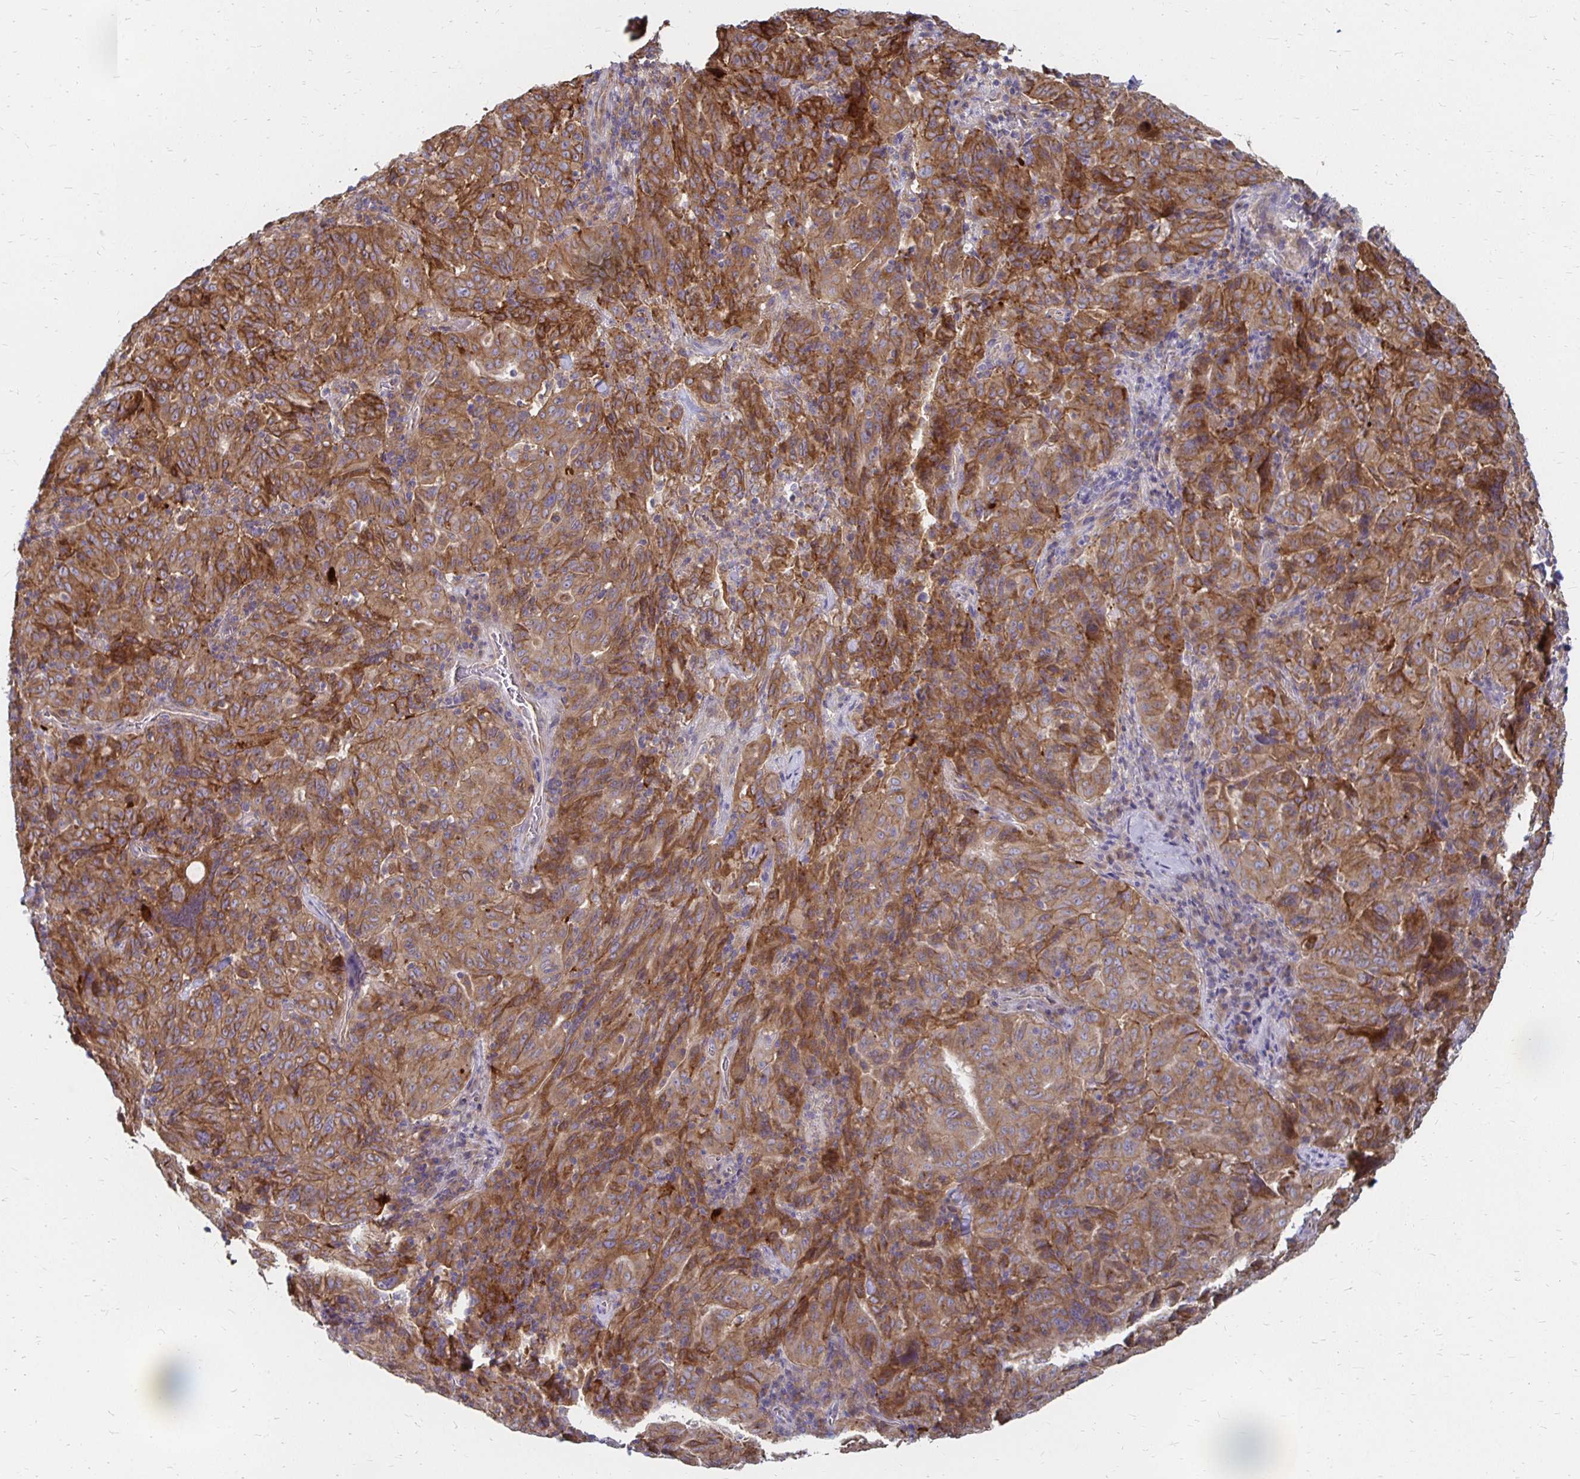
{"staining": {"intensity": "strong", "quantity": ">75%", "location": "cytoplasmic/membranous"}, "tissue": "pancreatic cancer", "cell_type": "Tumor cells", "image_type": "cancer", "snomed": [{"axis": "morphology", "description": "Adenocarcinoma, NOS"}, {"axis": "topography", "description": "Pancreas"}], "caption": "A brown stain labels strong cytoplasmic/membranous positivity of a protein in pancreatic cancer tumor cells.", "gene": "NCSTN", "patient": {"sex": "male", "age": 63}}